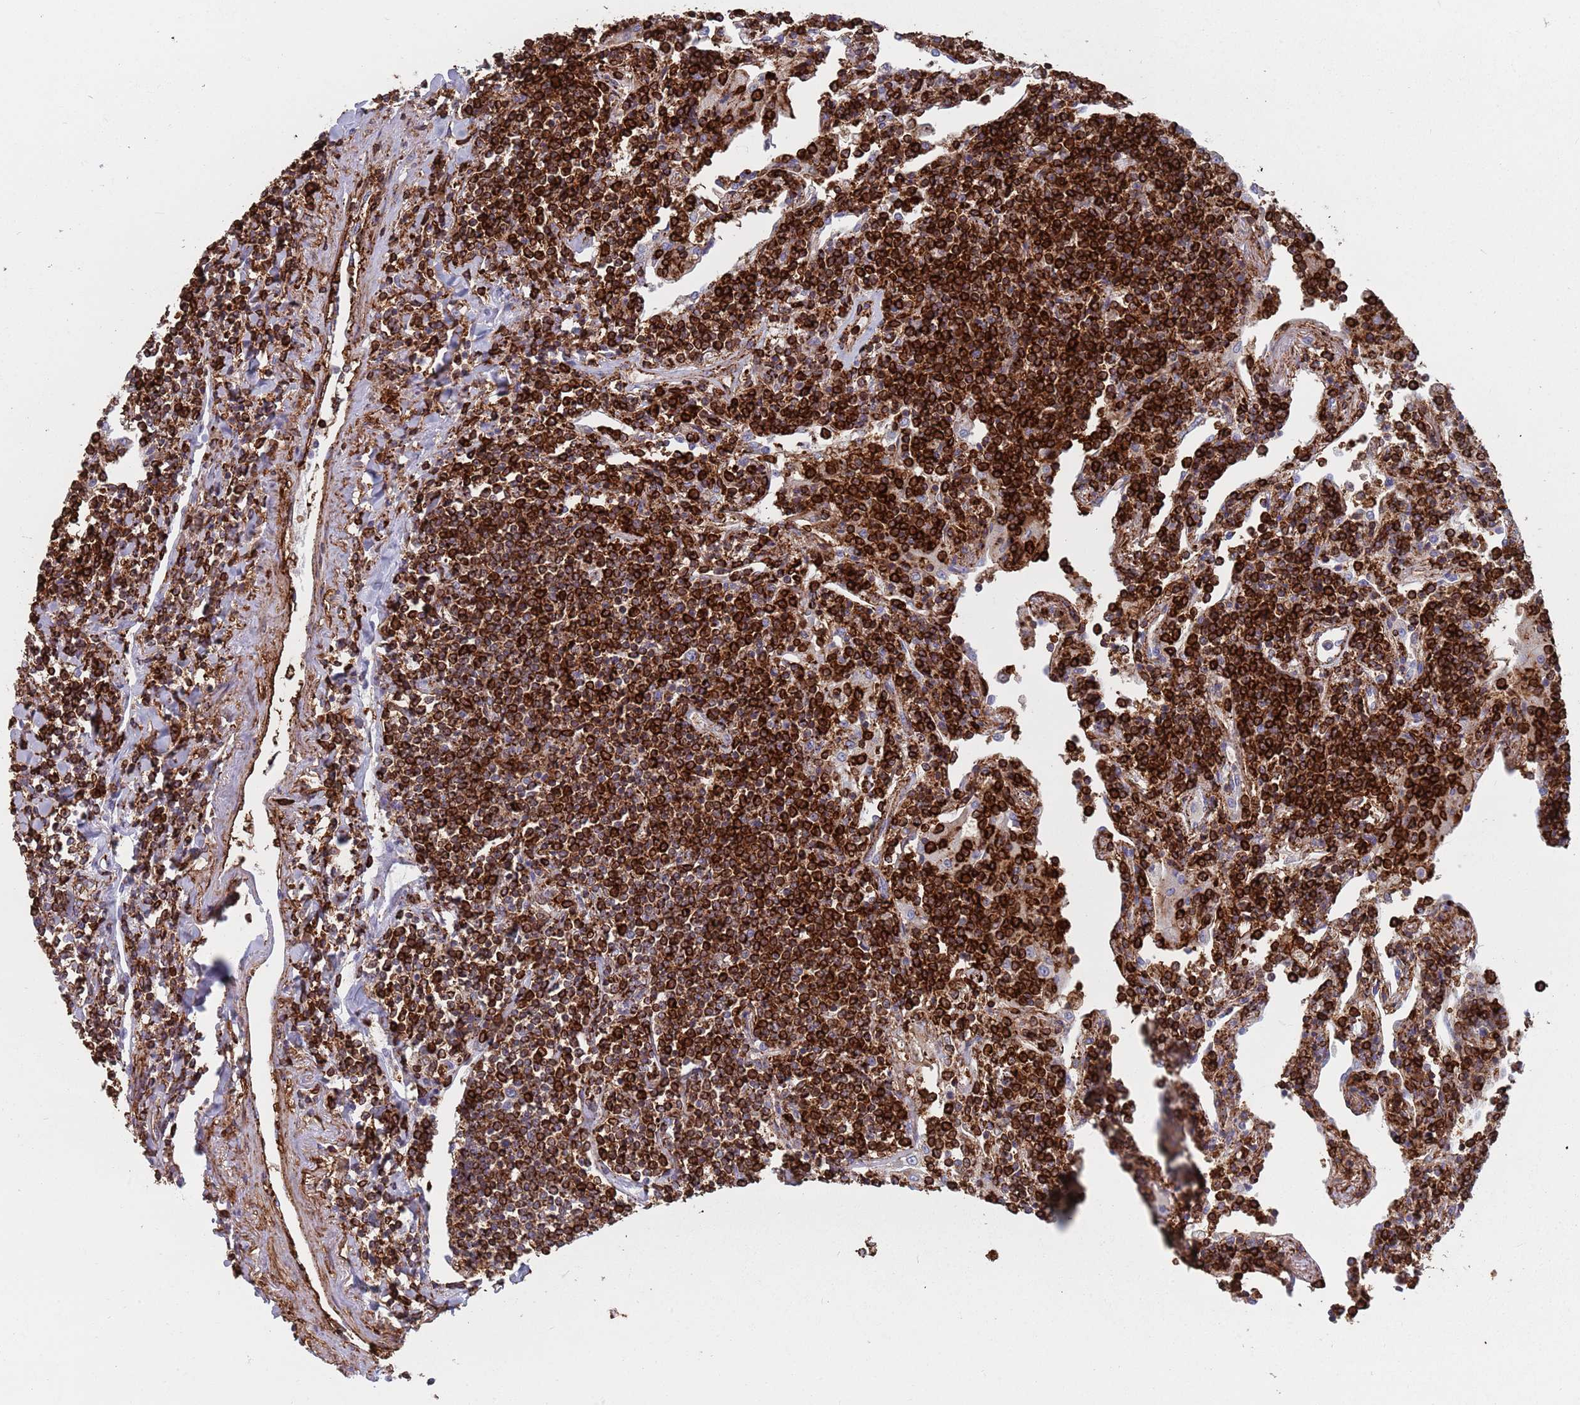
{"staining": {"intensity": "strong", "quantity": "25%-75%", "location": "cytoplasmic/membranous"}, "tissue": "lymphoma", "cell_type": "Tumor cells", "image_type": "cancer", "snomed": [{"axis": "morphology", "description": "Malignant lymphoma, non-Hodgkin's type, Low grade"}, {"axis": "topography", "description": "Lung"}], "caption": "A brown stain shows strong cytoplasmic/membranous staining of a protein in low-grade malignant lymphoma, non-Hodgkin's type tumor cells.", "gene": "RNF144A", "patient": {"sex": "female", "age": 71}}